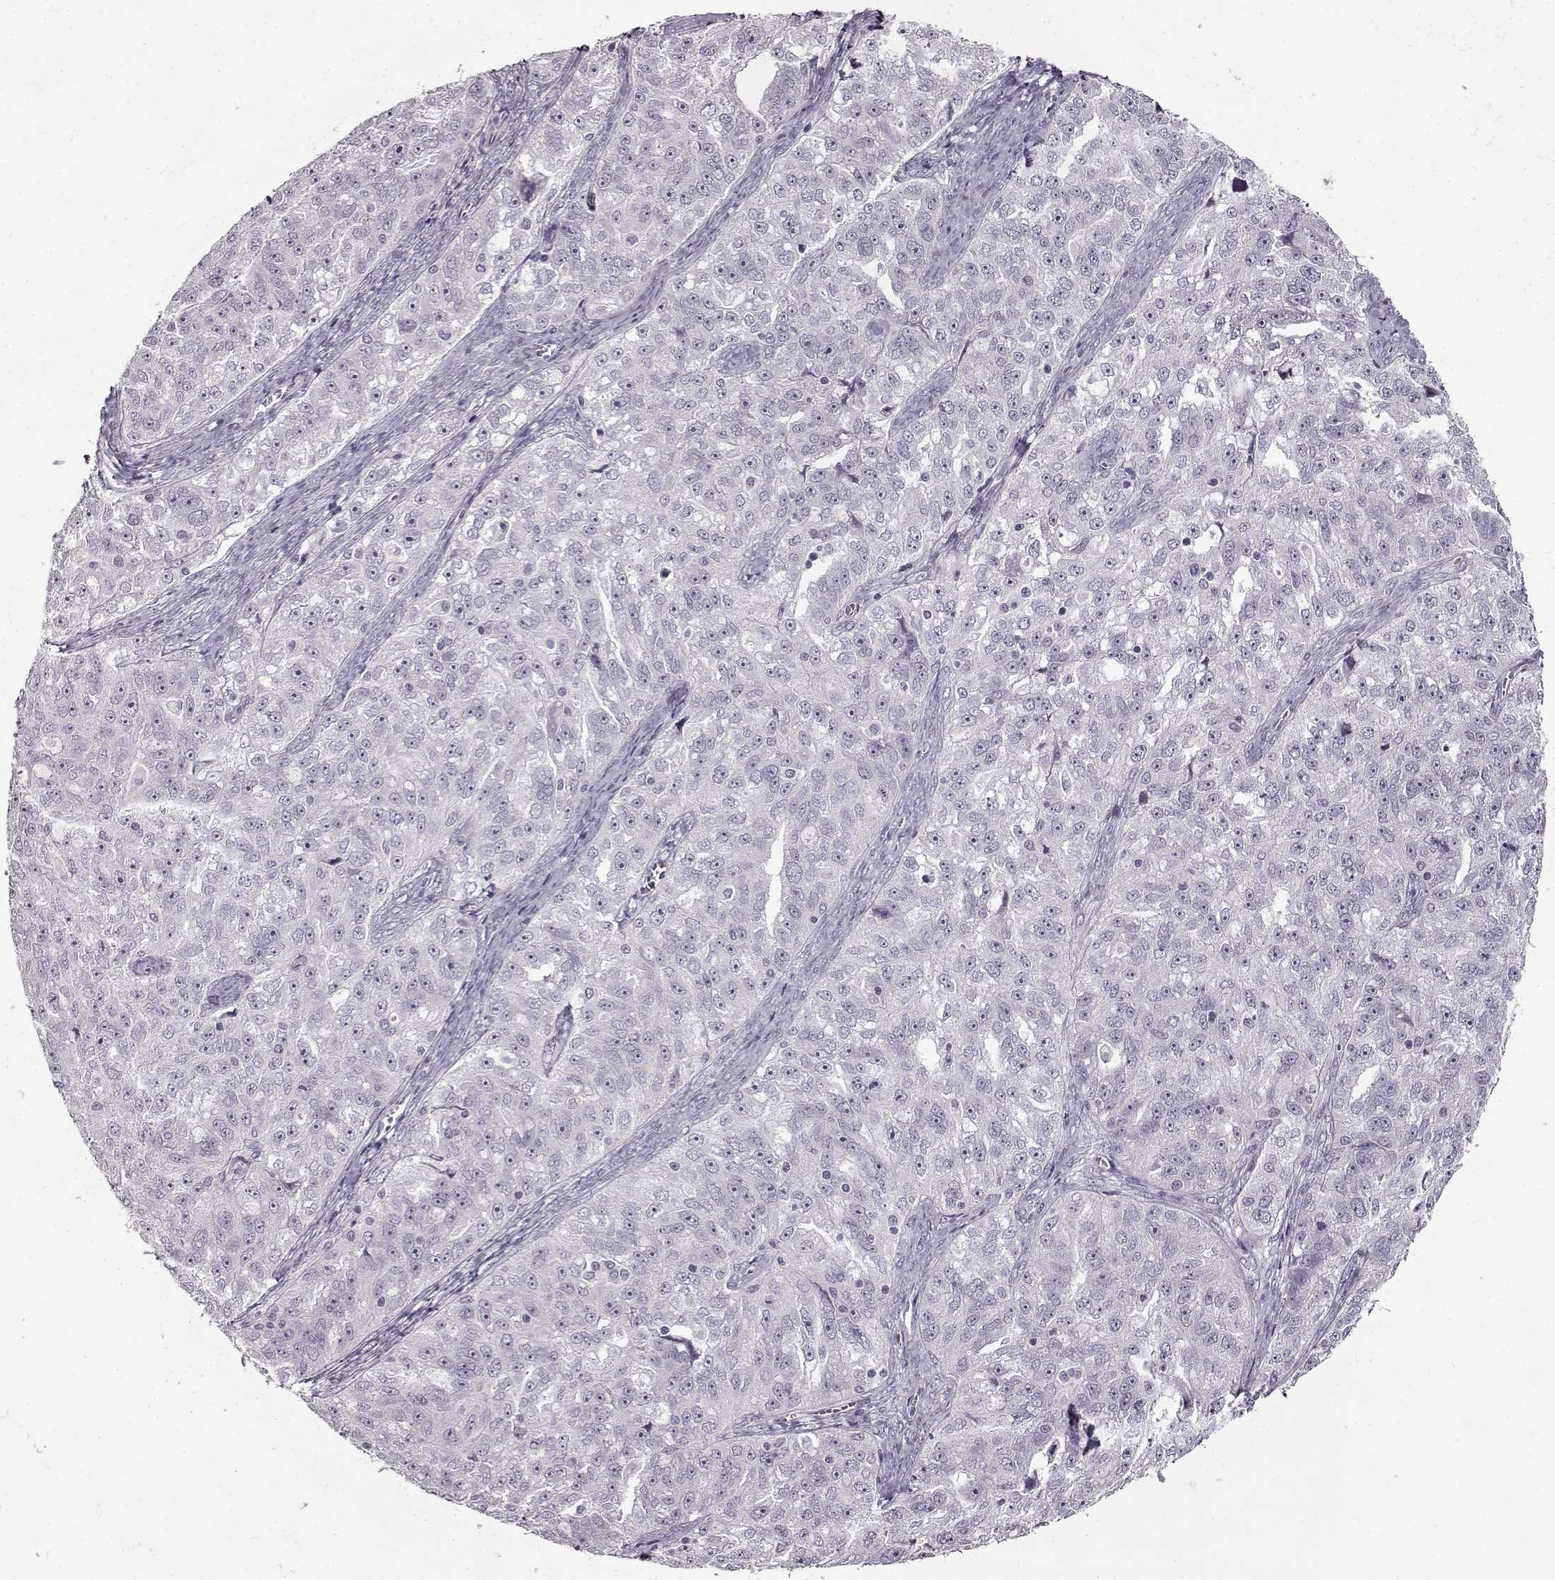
{"staining": {"intensity": "negative", "quantity": "none", "location": "none"}, "tissue": "ovarian cancer", "cell_type": "Tumor cells", "image_type": "cancer", "snomed": [{"axis": "morphology", "description": "Cystadenocarcinoma, serous, NOS"}, {"axis": "topography", "description": "Ovary"}], "caption": "An IHC micrograph of ovarian cancer (serous cystadenocarcinoma) is shown. There is no staining in tumor cells of ovarian cancer (serous cystadenocarcinoma). The staining was performed using DAB (3,3'-diaminobenzidine) to visualize the protein expression in brown, while the nuclei were stained in blue with hematoxylin (Magnification: 20x).", "gene": "FSHB", "patient": {"sex": "female", "age": 51}}